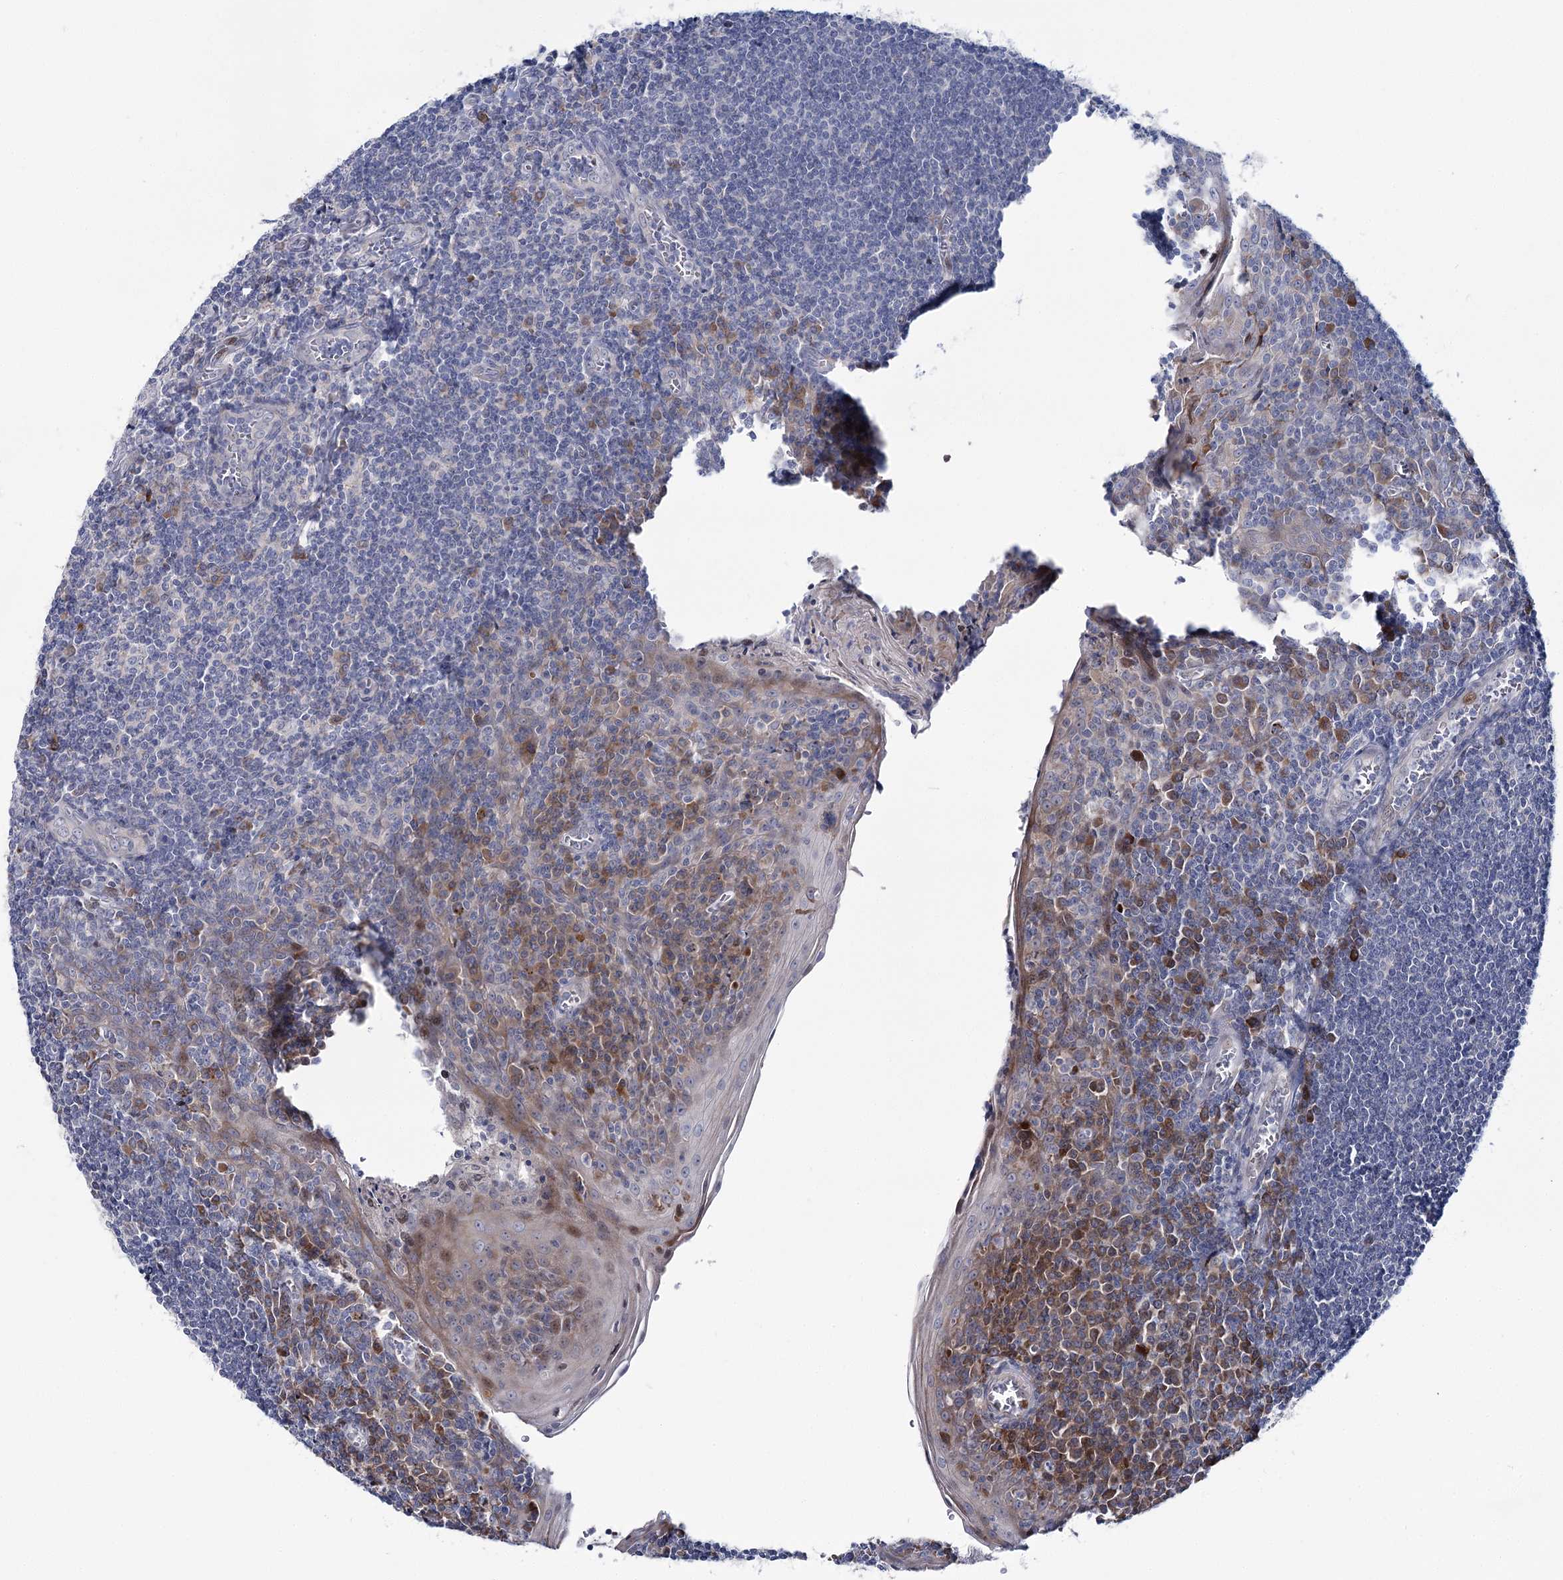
{"staining": {"intensity": "negative", "quantity": "none", "location": "none"}, "tissue": "tonsil", "cell_type": "Germinal center cells", "image_type": "normal", "snomed": [{"axis": "morphology", "description": "Normal tissue, NOS"}, {"axis": "topography", "description": "Tonsil"}], "caption": "Immunohistochemistry histopathology image of unremarkable human tonsil stained for a protein (brown), which exhibits no staining in germinal center cells.", "gene": "CPLANE1", "patient": {"sex": "male", "age": 27}}